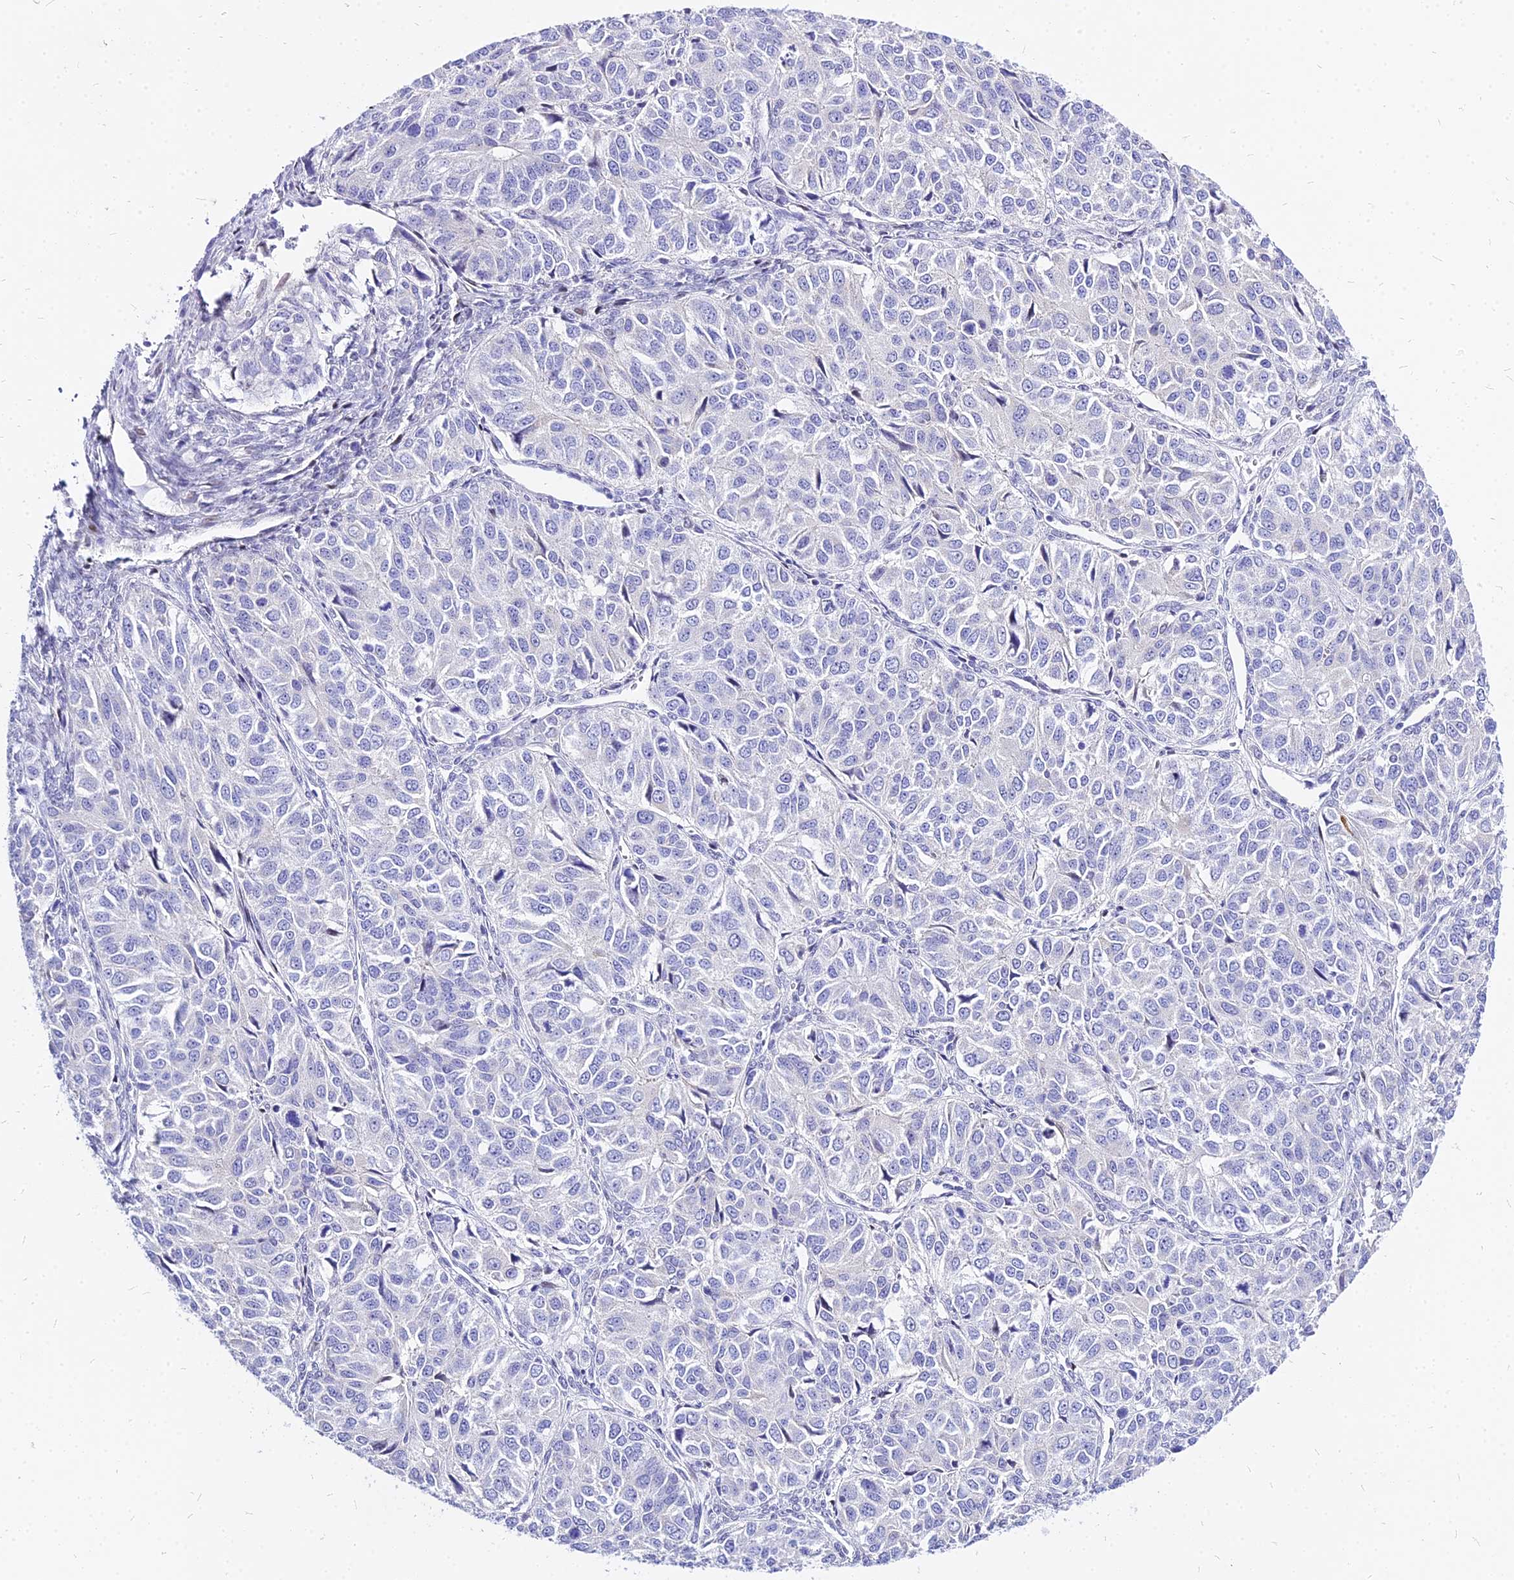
{"staining": {"intensity": "negative", "quantity": "none", "location": "none"}, "tissue": "ovarian cancer", "cell_type": "Tumor cells", "image_type": "cancer", "snomed": [{"axis": "morphology", "description": "Carcinoma, endometroid"}, {"axis": "topography", "description": "Ovary"}], "caption": "Human ovarian endometroid carcinoma stained for a protein using immunohistochemistry (IHC) shows no positivity in tumor cells.", "gene": "CARD18", "patient": {"sex": "female", "age": 51}}